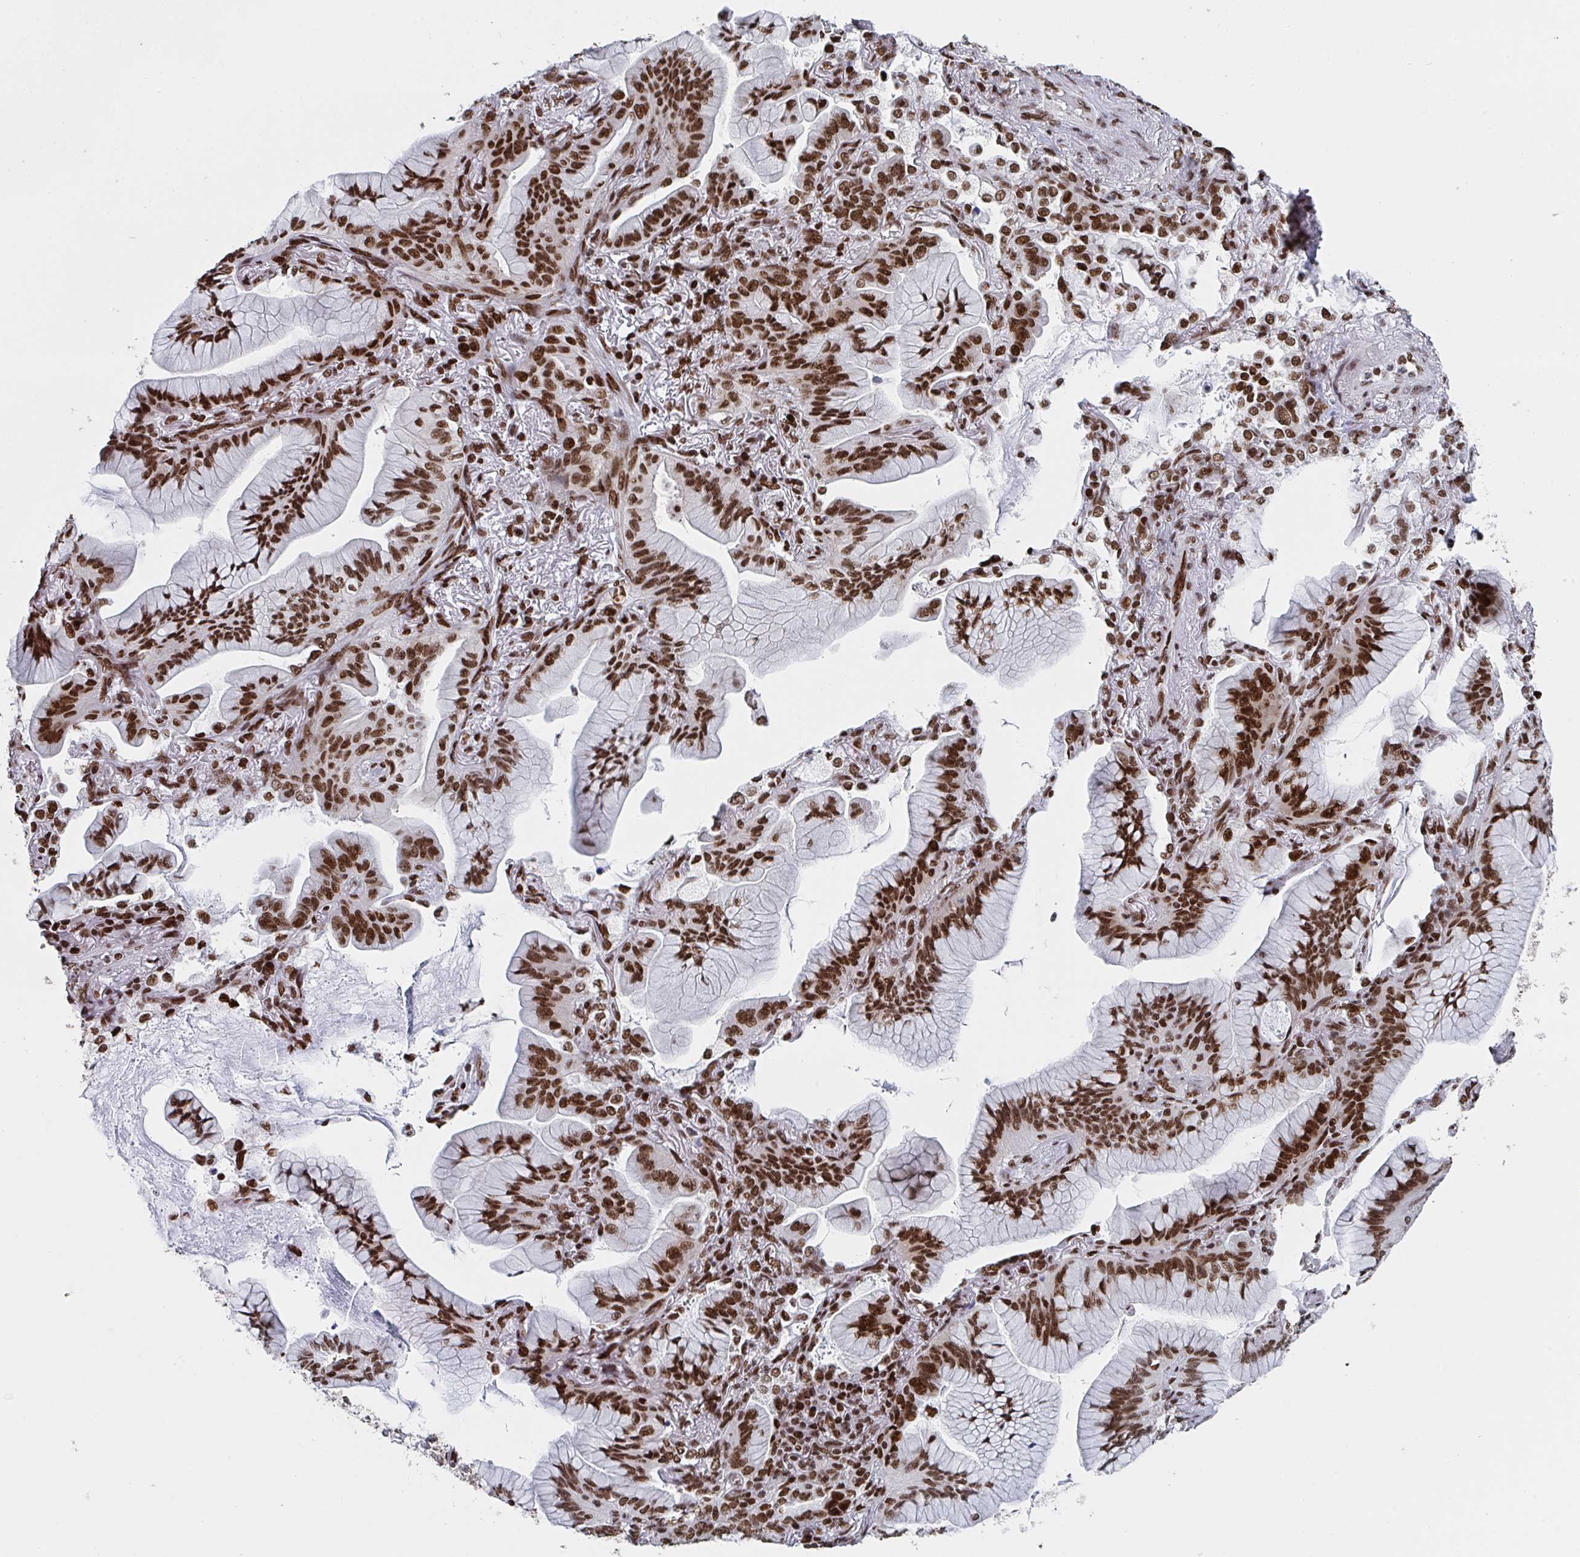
{"staining": {"intensity": "strong", "quantity": ">75%", "location": "nuclear"}, "tissue": "lung cancer", "cell_type": "Tumor cells", "image_type": "cancer", "snomed": [{"axis": "morphology", "description": "Adenocarcinoma, NOS"}, {"axis": "topography", "description": "Lung"}], "caption": "Immunohistochemical staining of human lung cancer (adenocarcinoma) displays high levels of strong nuclear expression in approximately >75% of tumor cells.", "gene": "ZNF607", "patient": {"sex": "male", "age": 77}}